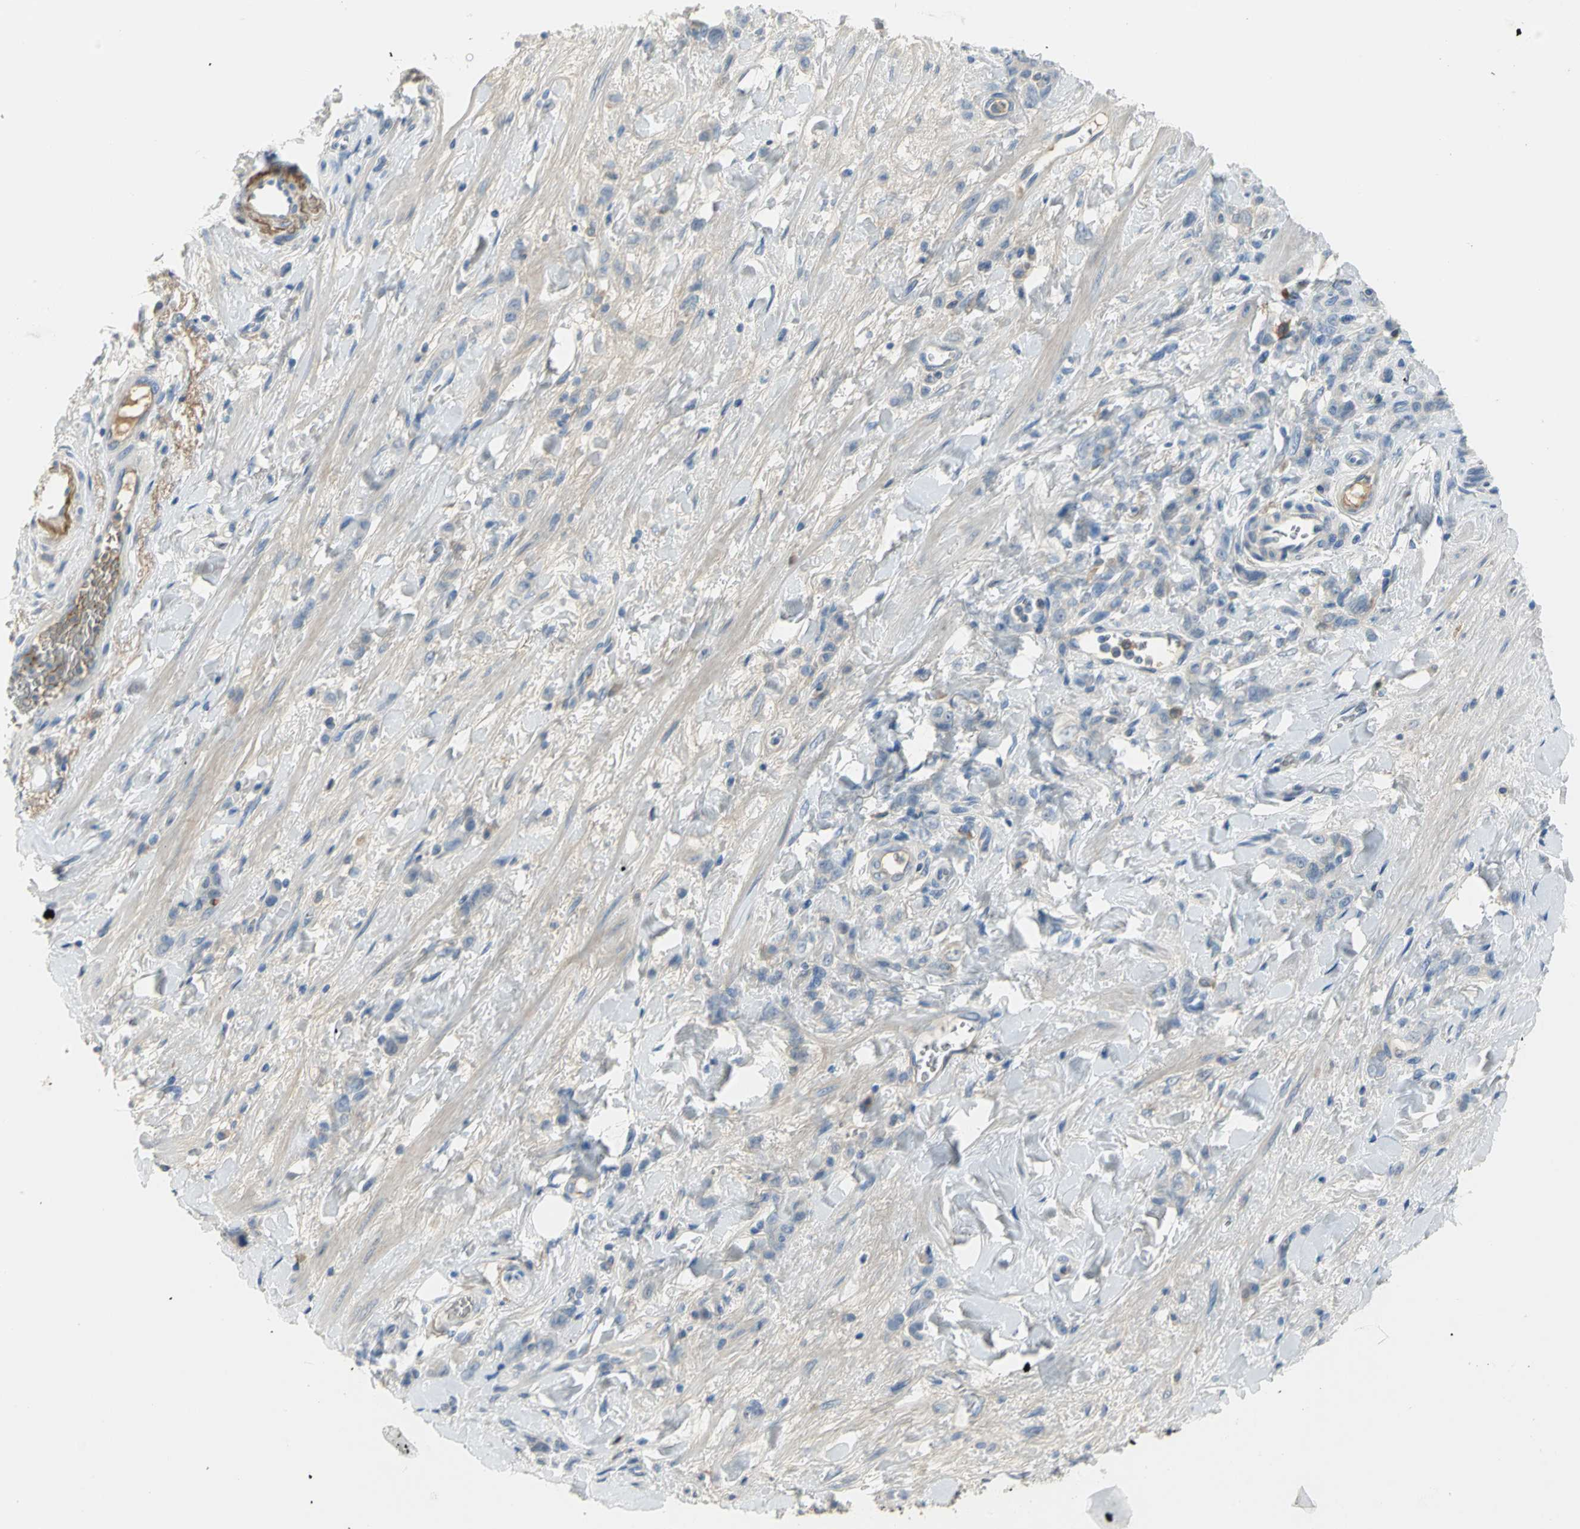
{"staining": {"intensity": "weak", "quantity": "25%-75%", "location": "cytoplasmic/membranous"}, "tissue": "stomach cancer", "cell_type": "Tumor cells", "image_type": "cancer", "snomed": [{"axis": "morphology", "description": "Adenocarcinoma, NOS"}, {"axis": "topography", "description": "Stomach"}], "caption": "The micrograph displays staining of adenocarcinoma (stomach), revealing weak cytoplasmic/membranous protein positivity (brown color) within tumor cells. (IHC, brightfield microscopy, high magnification).", "gene": "ZIC1", "patient": {"sex": "male", "age": 82}}